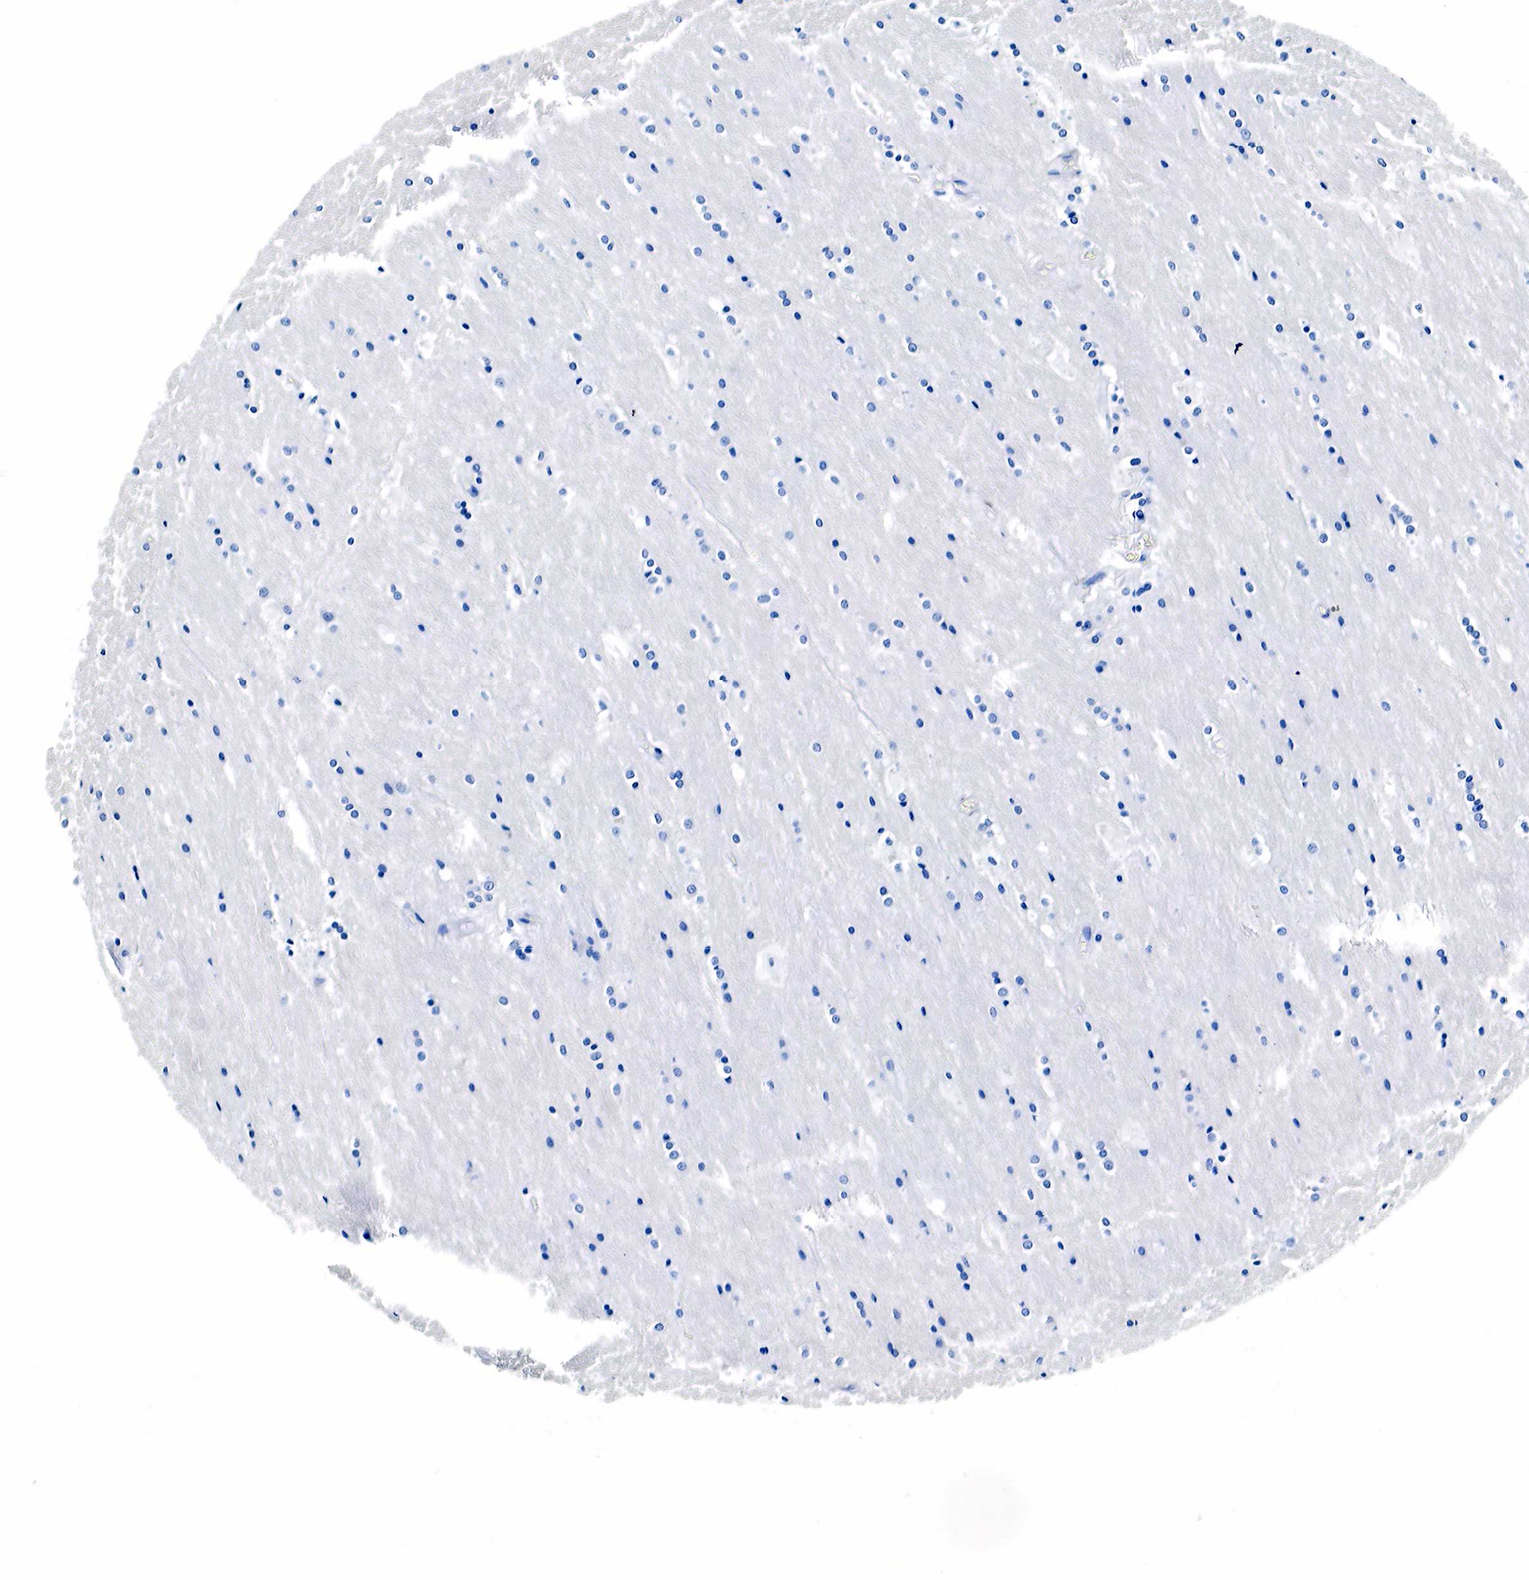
{"staining": {"intensity": "negative", "quantity": "none", "location": "none"}, "tissue": "caudate", "cell_type": "Glial cells", "image_type": "normal", "snomed": [{"axis": "morphology", "description": "Normal tissue, NOS"}, {"axis": "topography", "description": "Lateral ventricle wall"}], "caption": "An image of caudate stained for a protein reveals no brown staining in glial cells. (Stains: DAB (3,3'-diaminobenzidine) immunohistochemistry (IHC) with hematoxylin counter stain, Microscopy: brightfield microscopy at high magnification).", "gene": "KLK3", "patient": {"sex": "female", "age": 19}}